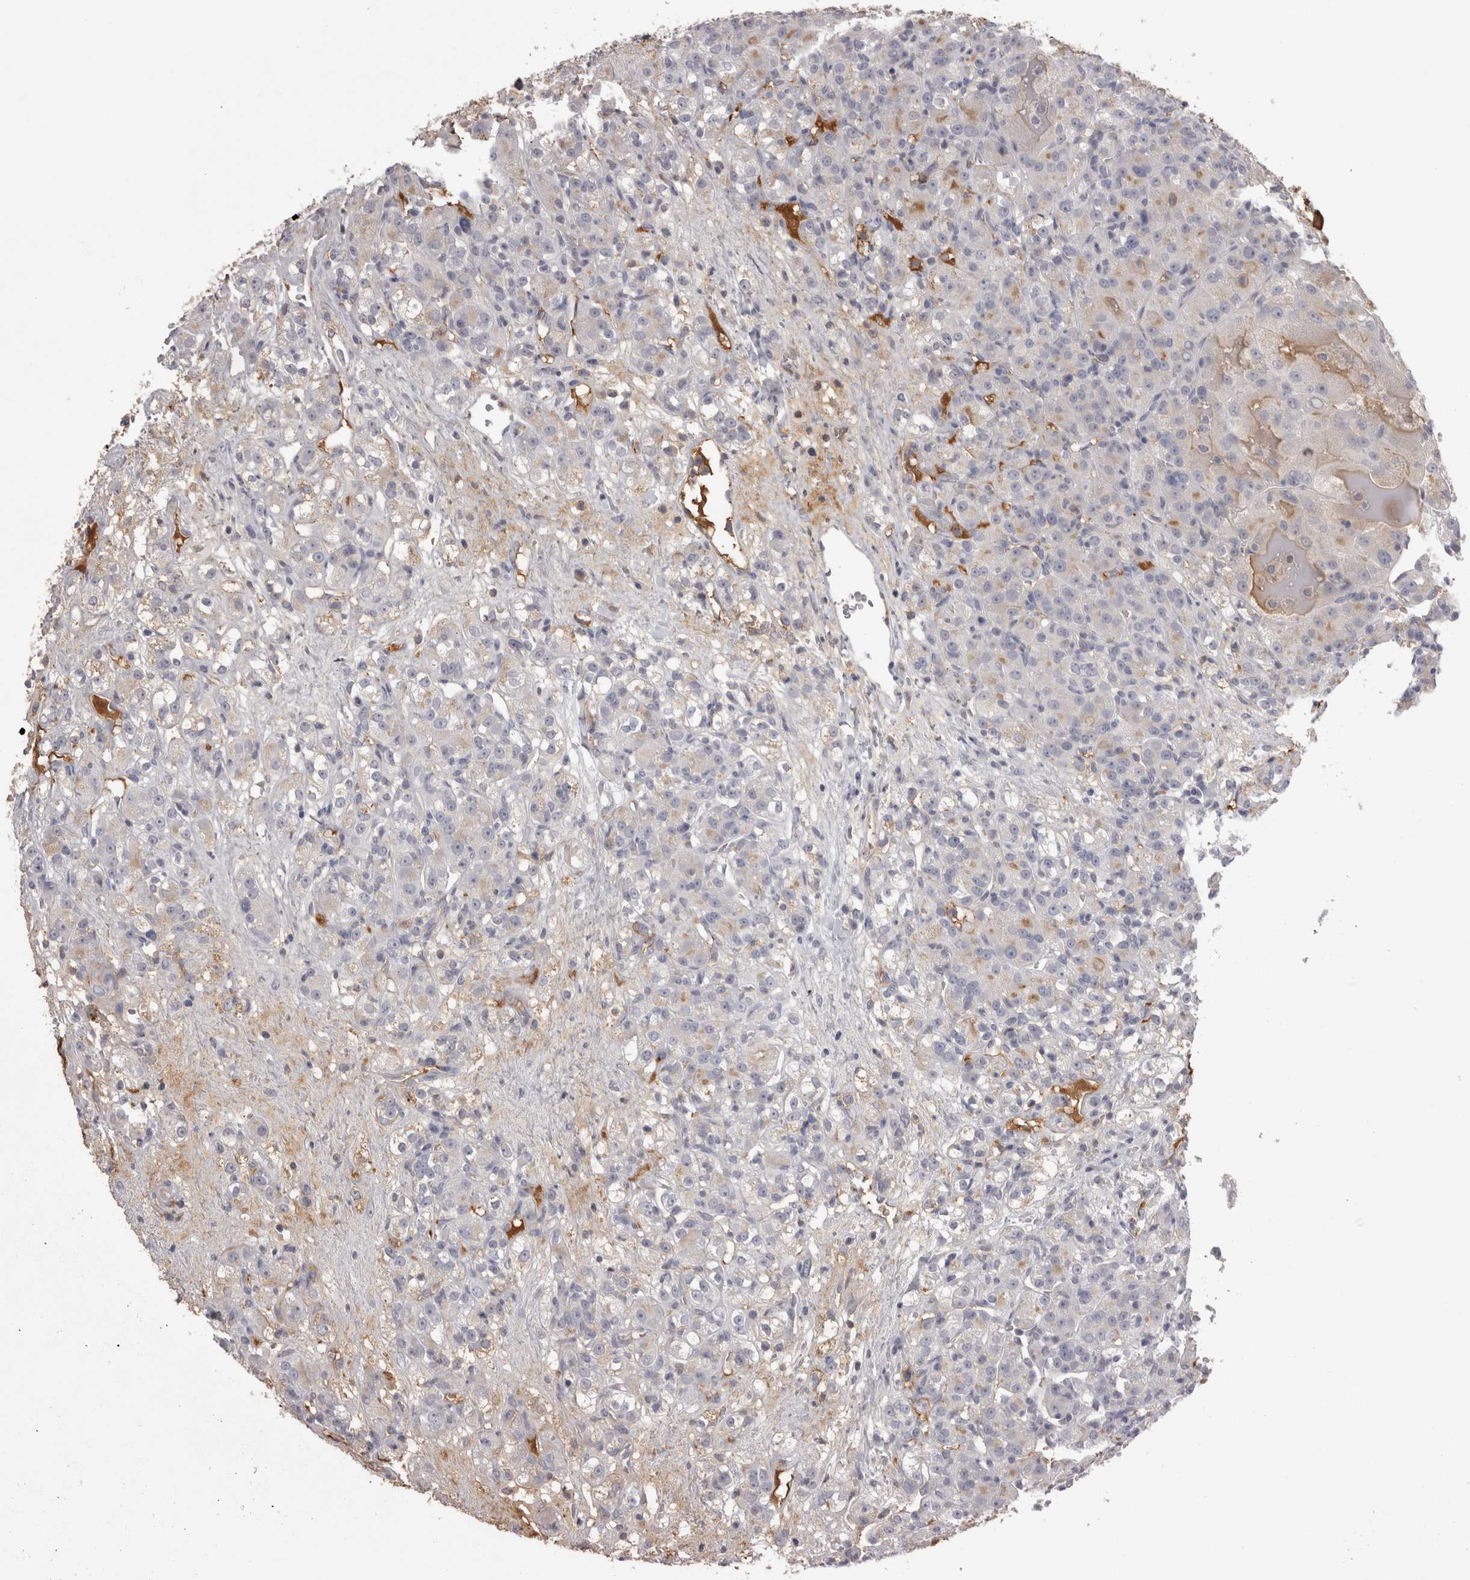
{"staining": {"intensity": "negative", "quantity": "none", "location": "none"}, "tissue": "renal cancer", "cell_type": "Tumor cells", "image_type": "cancer", "snomed": [{"axis": "morphology", "description": "Normal tissue, NOS"}, {"axis": "morphology", "description": "Adenocarcinoma, NOS"}, {"axis": "topography", "description": "Kidney"}], "caption": "Renal cancer (adenocarcinoma) was stained to show a protein in brown. There is no significant staining in tumor cells.", "gene": "SAA4", "patient": {"sex": "male", "age": 61}}